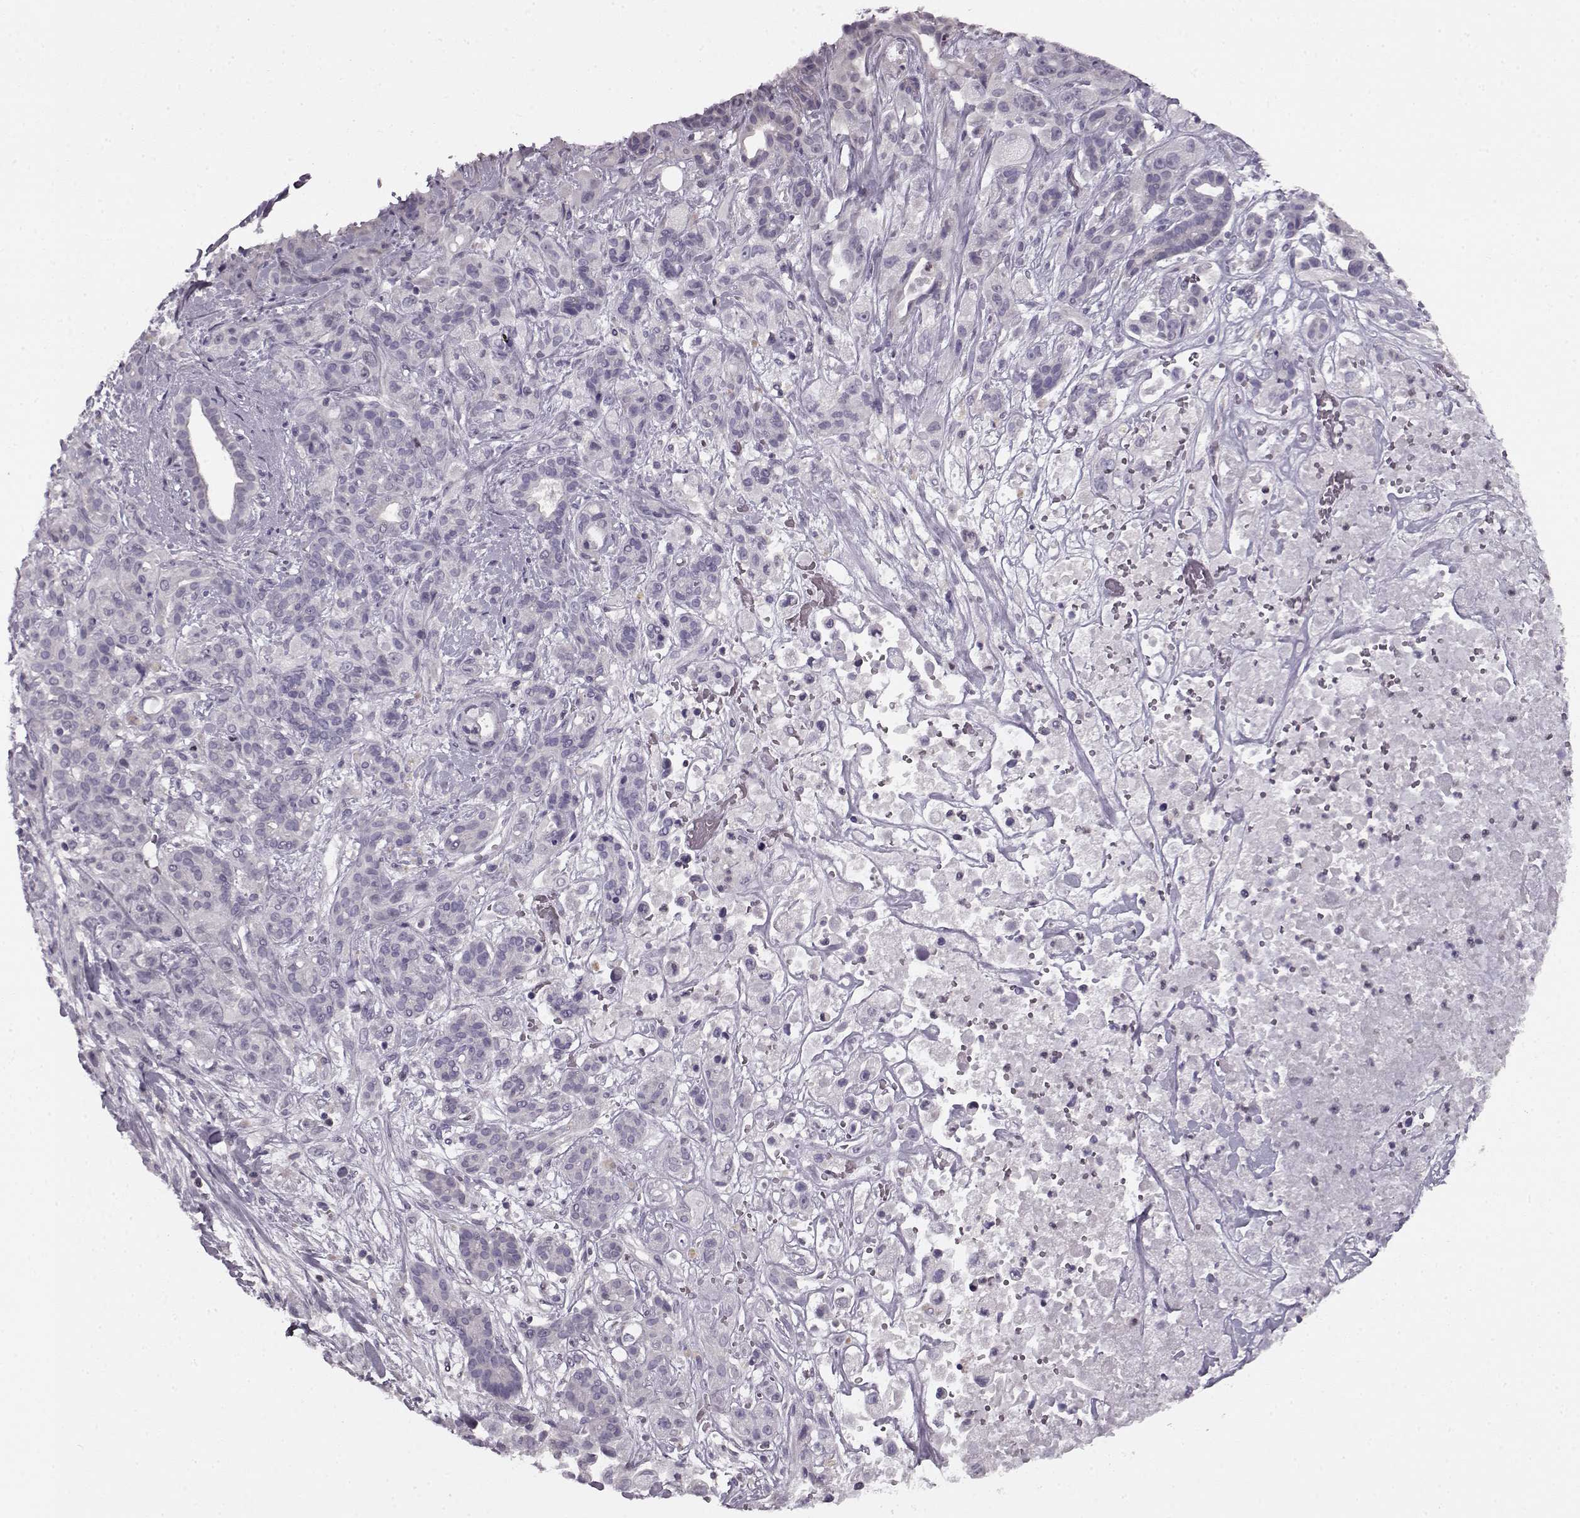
{"staining": {"intensity": "negative", "quantity": "none", "location": "none"}, "tissue": "pancreatic cancer", "cell_type": "Tumor cells", "image_type": "cancer", "snomed": [{"axis": "morphology", "description": "Adenocarcinoma, NOS"}, {"axis": "topography", "description": "Pancreas"}], "caption": "The photomicrograph reveals no significant expression in tumor cells of pancreatic cancer.", "gene": "RP1L1", "patient": {"sex": "male", "age": 44}}